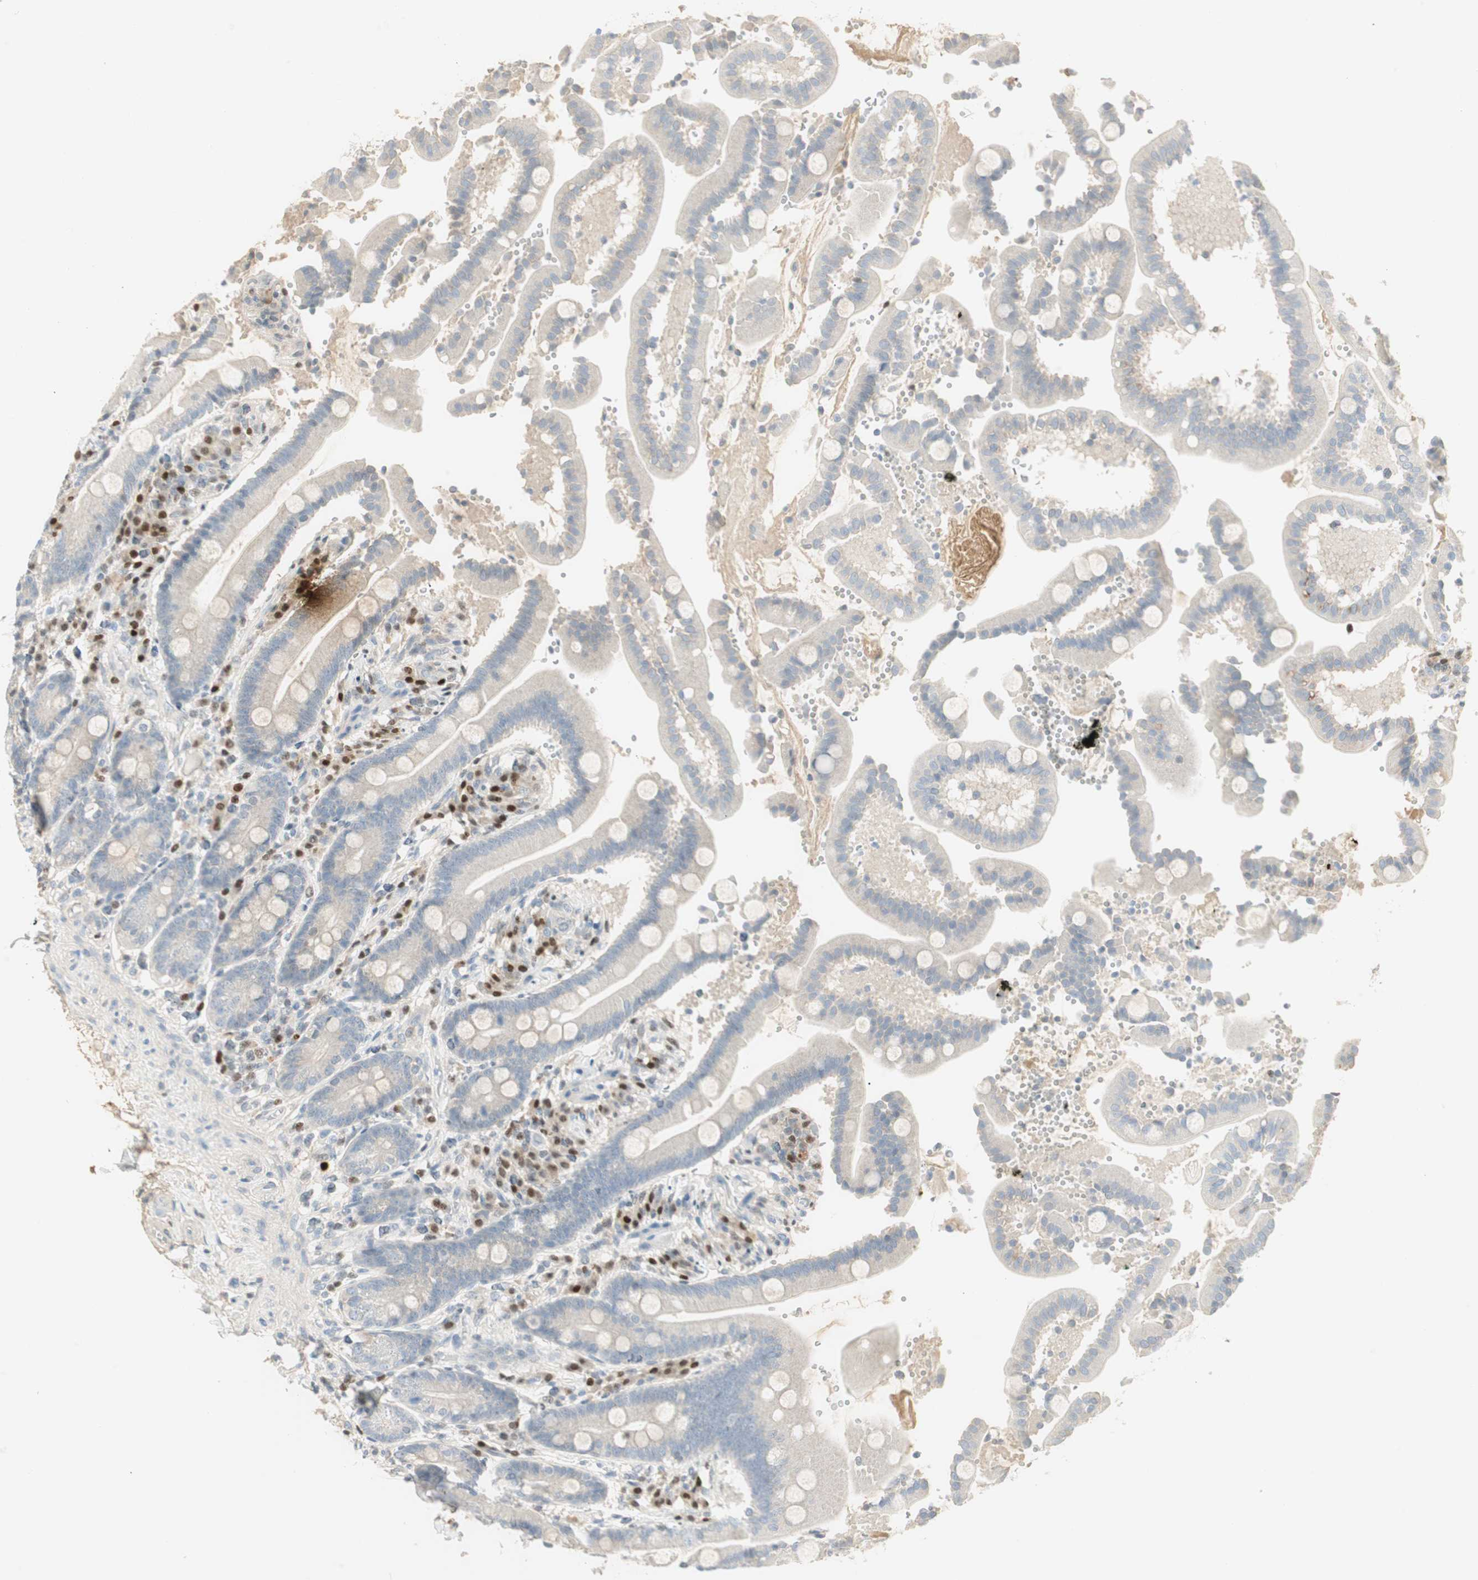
{"staining": {"intensity": "weak", "quantity": "<25%", "location": "cytoplasmic/membranous"}, "tissue": "duodenum", "cell_type": "Glandular cells", "image_type": "normal", "snomed": [{"axis": "morphology", "description": "Normal tissue, NOS"}, {"axis": "topography", "description": "Small intestine, NOS"}], "caption": "Glandular cells are negative for protein expression in benign human duodenum. (Brightfield microscopy of DAB (3,3'-diaminobenzidine) immunohistochemistry (IHC) at high magnification).", "gene": "RUNX2", "patient": {"sex": "female", "age": 71}}